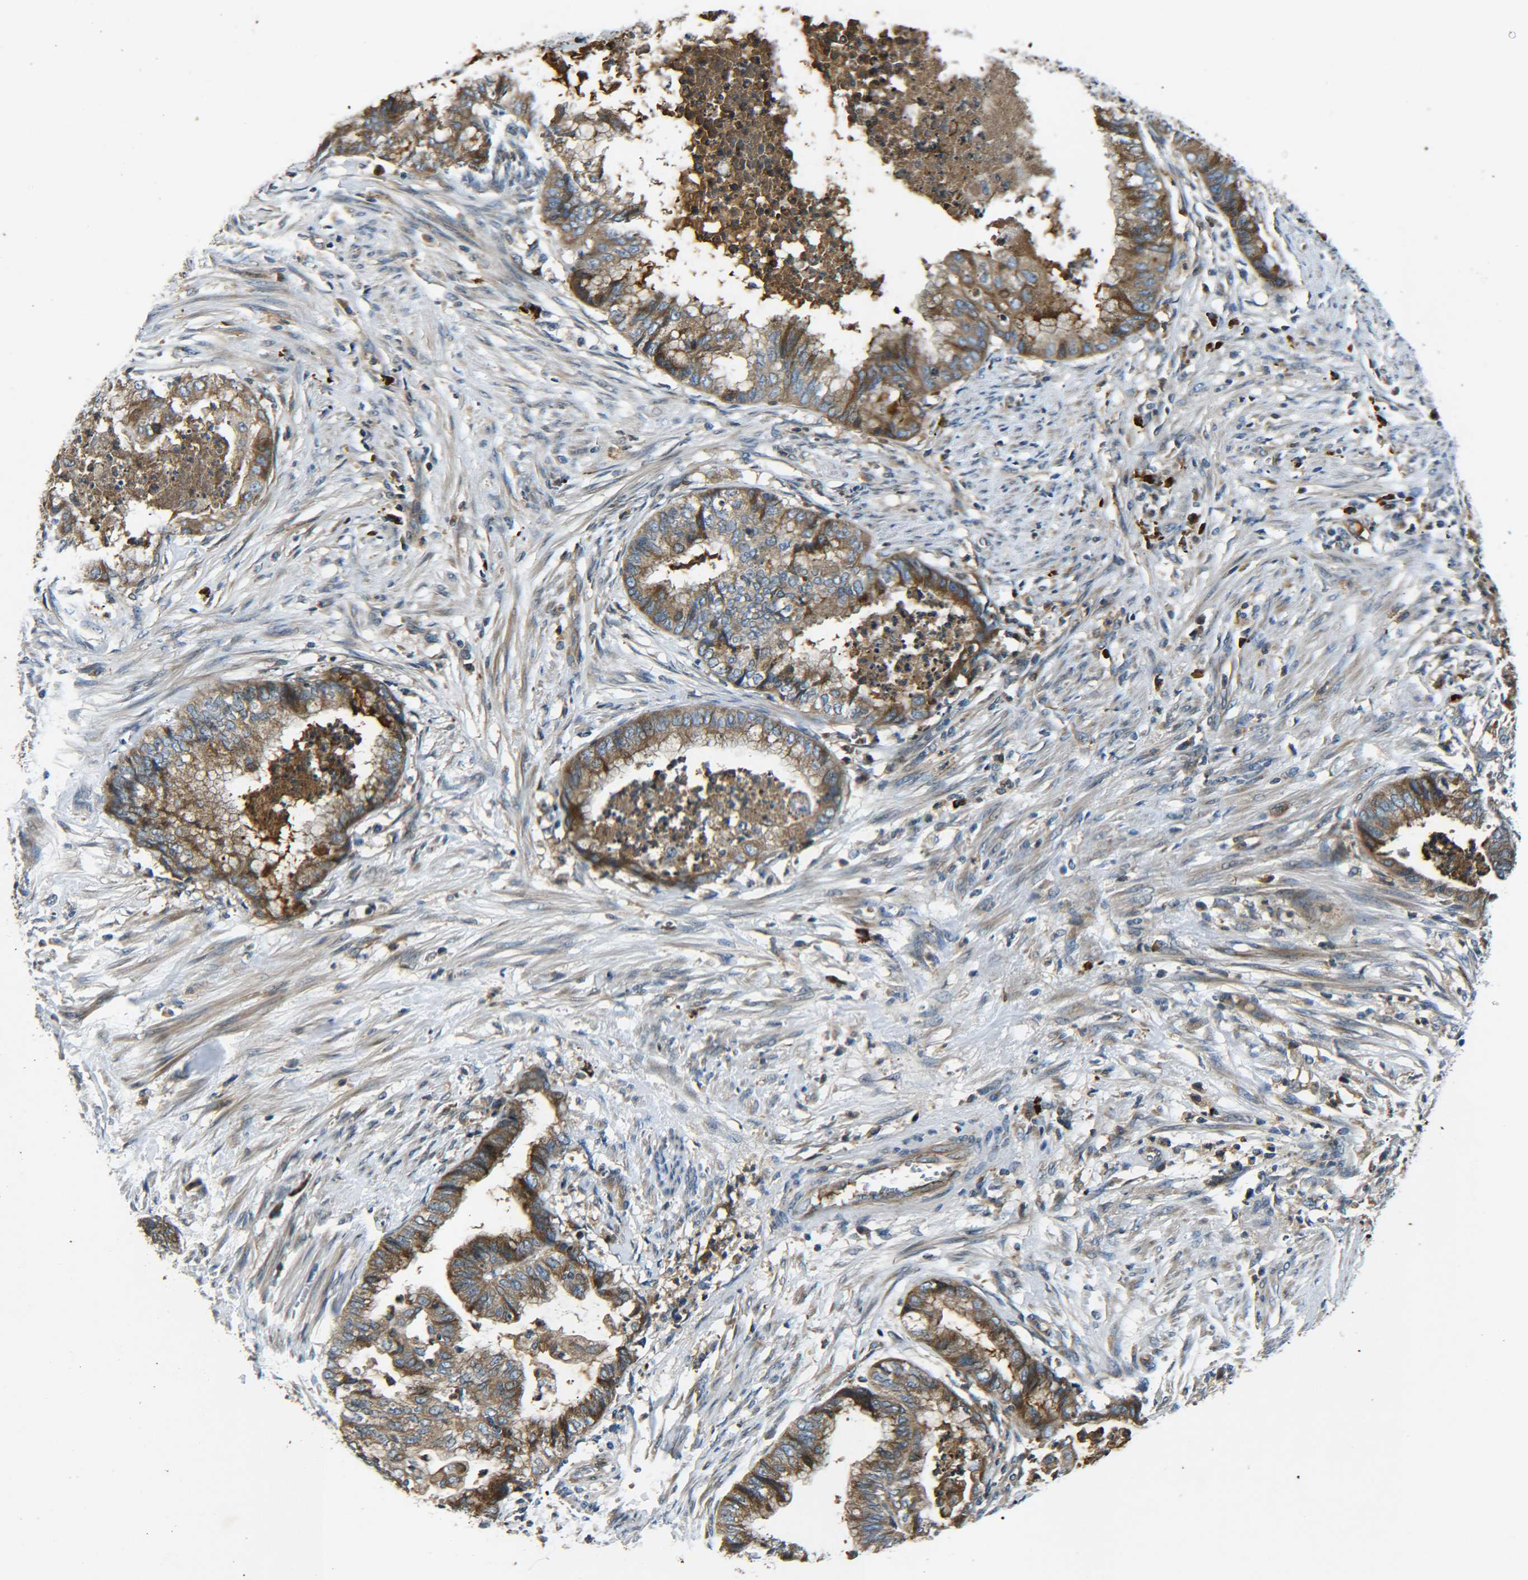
{"staining": {"intensity": "moderate", "quantity": ">75%", "location": "cytoplasmic/membranous"}, "tissue": "endometrial cancer", "cell_type": "Tumor cells", "image_type": "cancer", "snomed": [{"axis": "morphology", "description": "Necrosis, NOS"}, {"axis": "morphology", "description": "Adenocarcinoma, NOS"}, {"axis": "topography", "description": "Endometrium"}], "caption": "Immunohistochemical staining of endometrial cancer (adenocarcinoma) reveals moderate cytoplasmic/membranous protein staining in about >75% of tumor cells. (DAB IHC with brightfield microscopy, high magnification).", "gene": "RAB1B", "patient": {"sex": "female", "age": 79}}